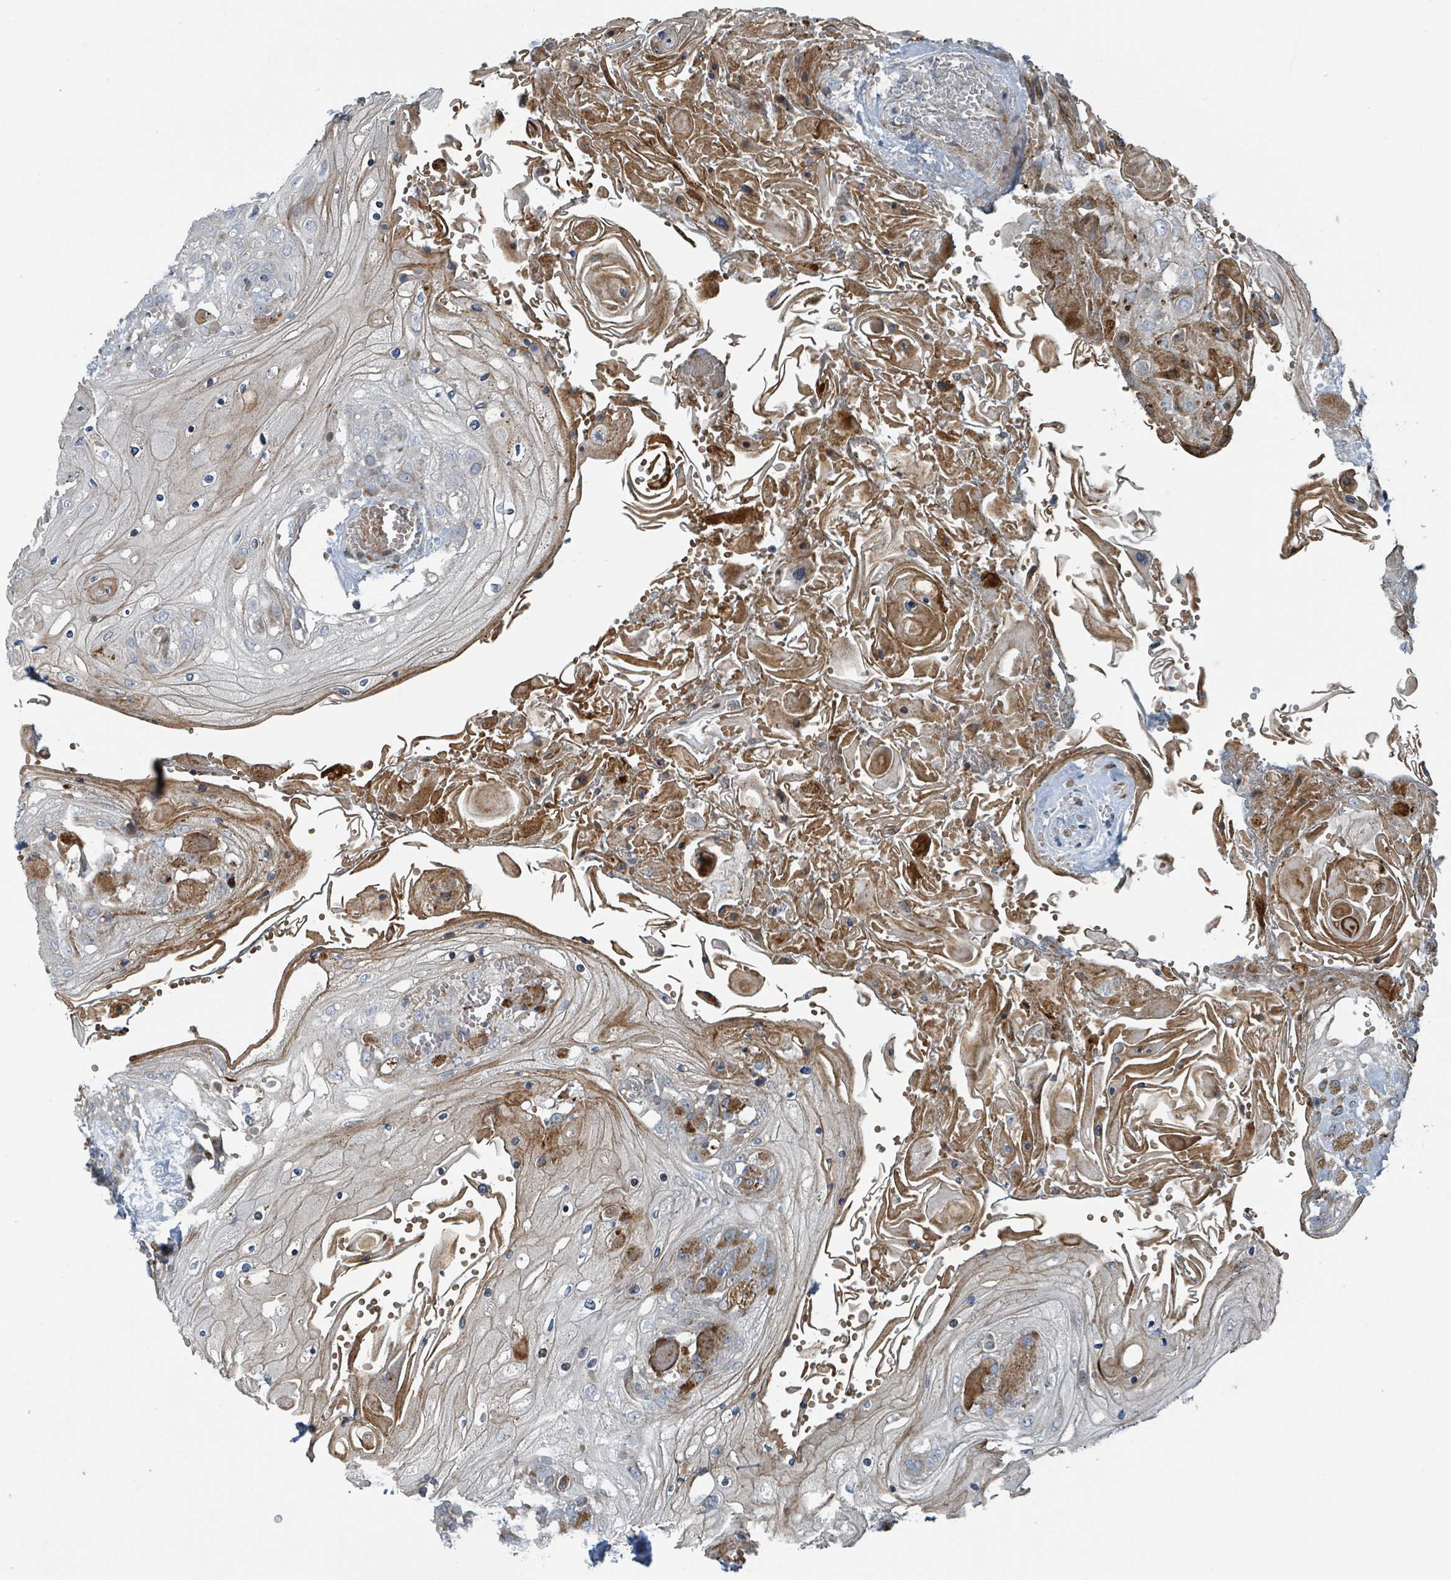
{"staining": {"intensity": "moderate", "quantity": "<25%", "location": "cytoplasmic/membranous"}, "tissue": "head and neck cancer", "cell_type": "Tumor cells", "image_type": "cancer", "snomed": [{"axis": "morphology", "description": "Squamous cell carcinoma, NOS"}, {"axis": "topography", "description": "Head-Neck"}], "caption": "Immunohistochemistry micrograph of neoplastic tissue: human head and neck squamous cell carcinoma stained using immunohistochemistry (IHC) demonstrates low levels of moderate protein expression localized specifically in the cytoplasmic/membranous of tumor cells, appearing as a cytoplasmic/membranous brown color.", "gene": "DIPK2A", "patient": {"sex": "female", "age": 43}}